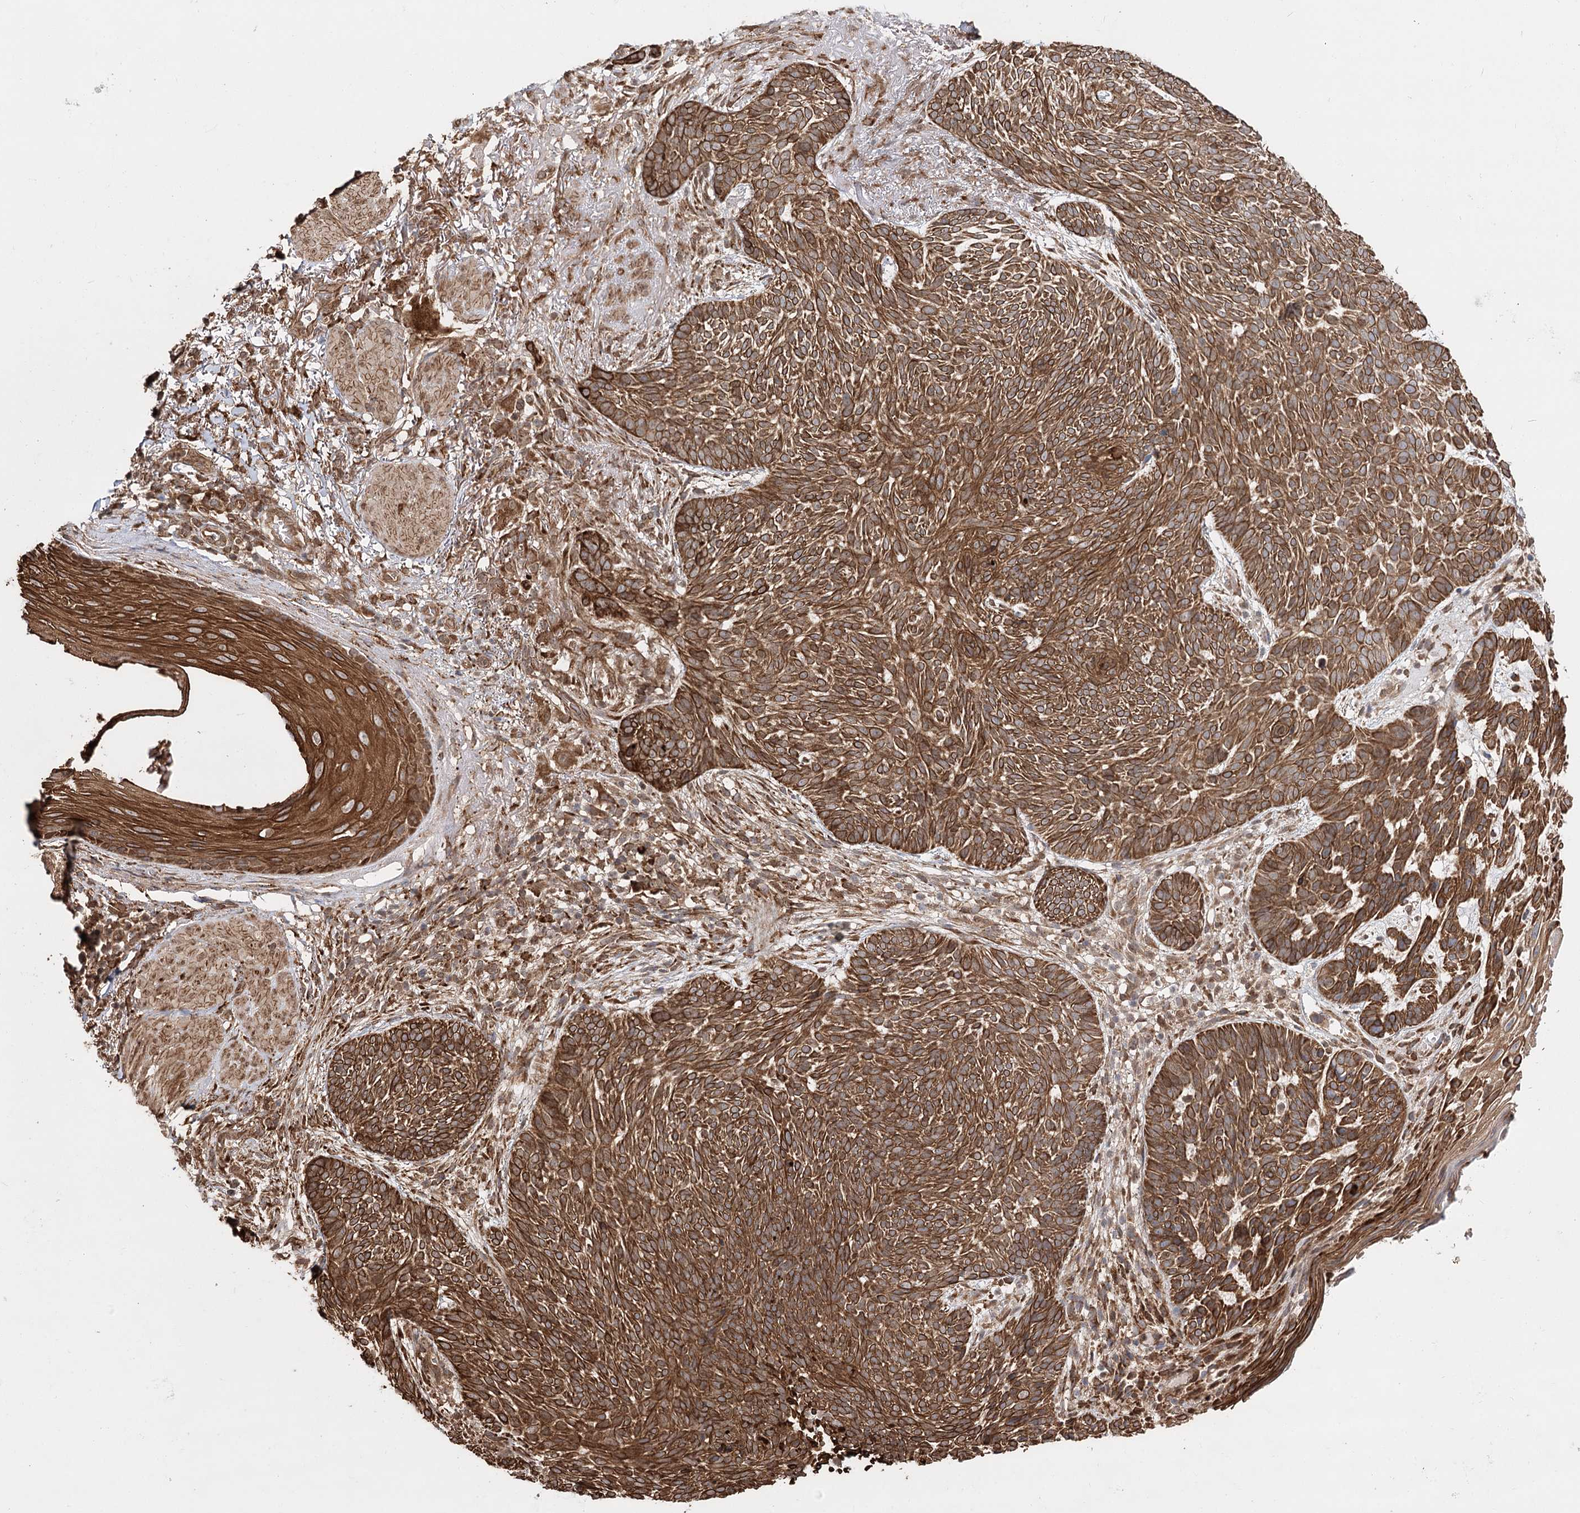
{"staining": {"intensity": "strong", "quantity": ">75%", "location": "cytoplasmic/membranous"}, "tissue": "skin cancer", "cell_type": "Tumor cells", "image_type": "cancer", "snomed": [{"axis": "morphology", "description": "Normal tissue, NOS"}, {"axis": "morphology", "description": "Basal cell carcinoma"}, {"axis": "topography", "description": "Skin"}], "caption": "This is a histology image of immunohistochemistry (IHC) staining of skin basal cell carcinoma, which shows strong staining in the cytoplasmic/membranous of tumor cells.", "gene": "DNAJB14", "patient": {"sex": "male", "age": 64}}